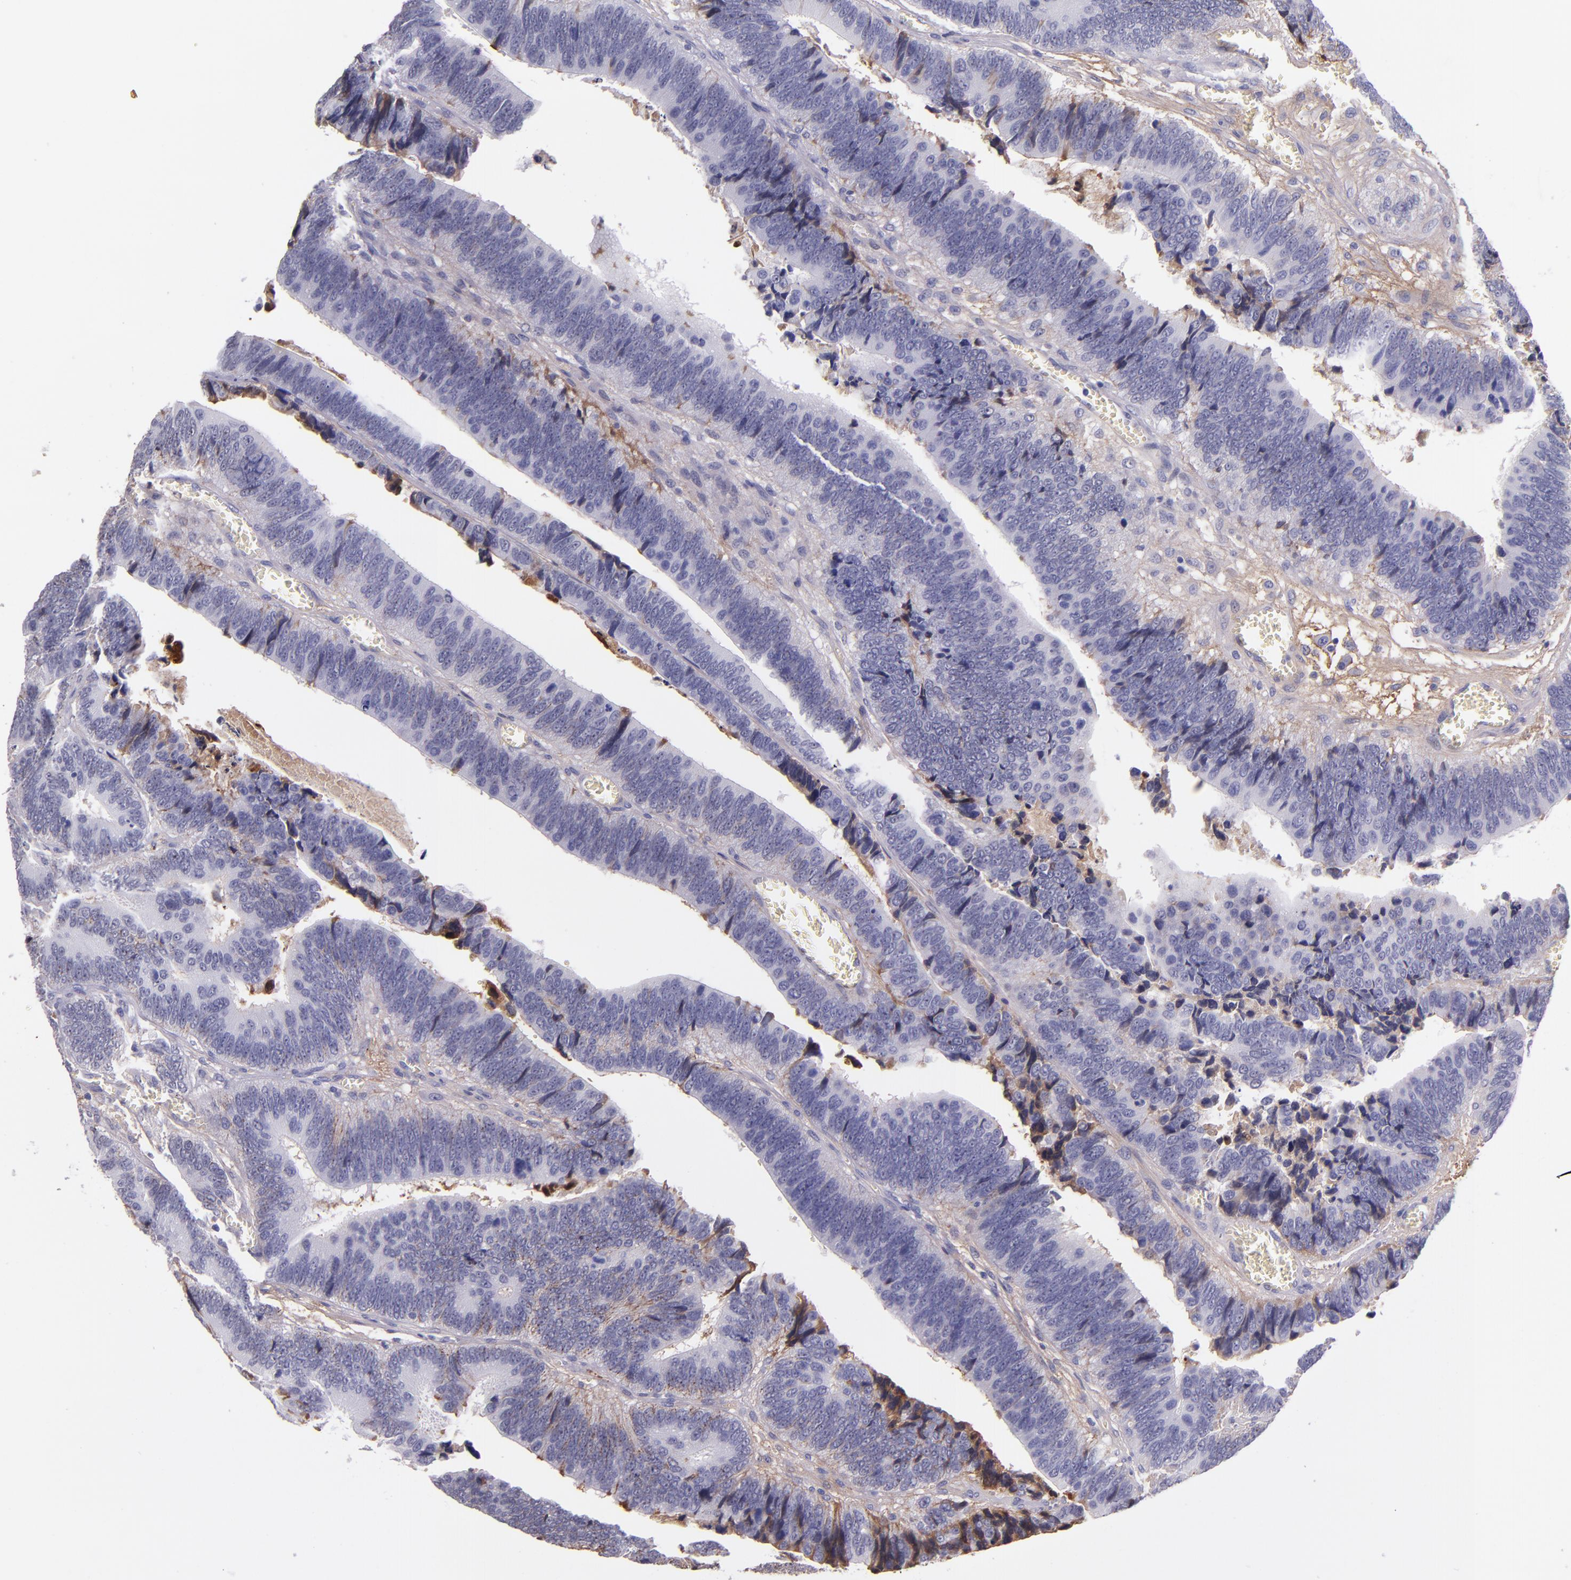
{"staining": {"intensity": "negative", "quantity": "none", "location": "none"}, "tissue": "colorectal cancer", "cell_type": "Tumor cells", "image_type": "cancer", "snomed": [{"axis": "morphology", "description": "Adenocarcinoma, NOS"}, {"axis": "topography", "description": "Colon"}], "caption": "Tumor cells show no significant protein positivity in adenocarcinoma (colorectal). (Stains: DAB immunohistochemistry with hematoxylin counter stain, Microscopy: brightfield microscopy at high magnification).", "gene": "KNG1", "patient": {"sex": "male", "age": 72}}